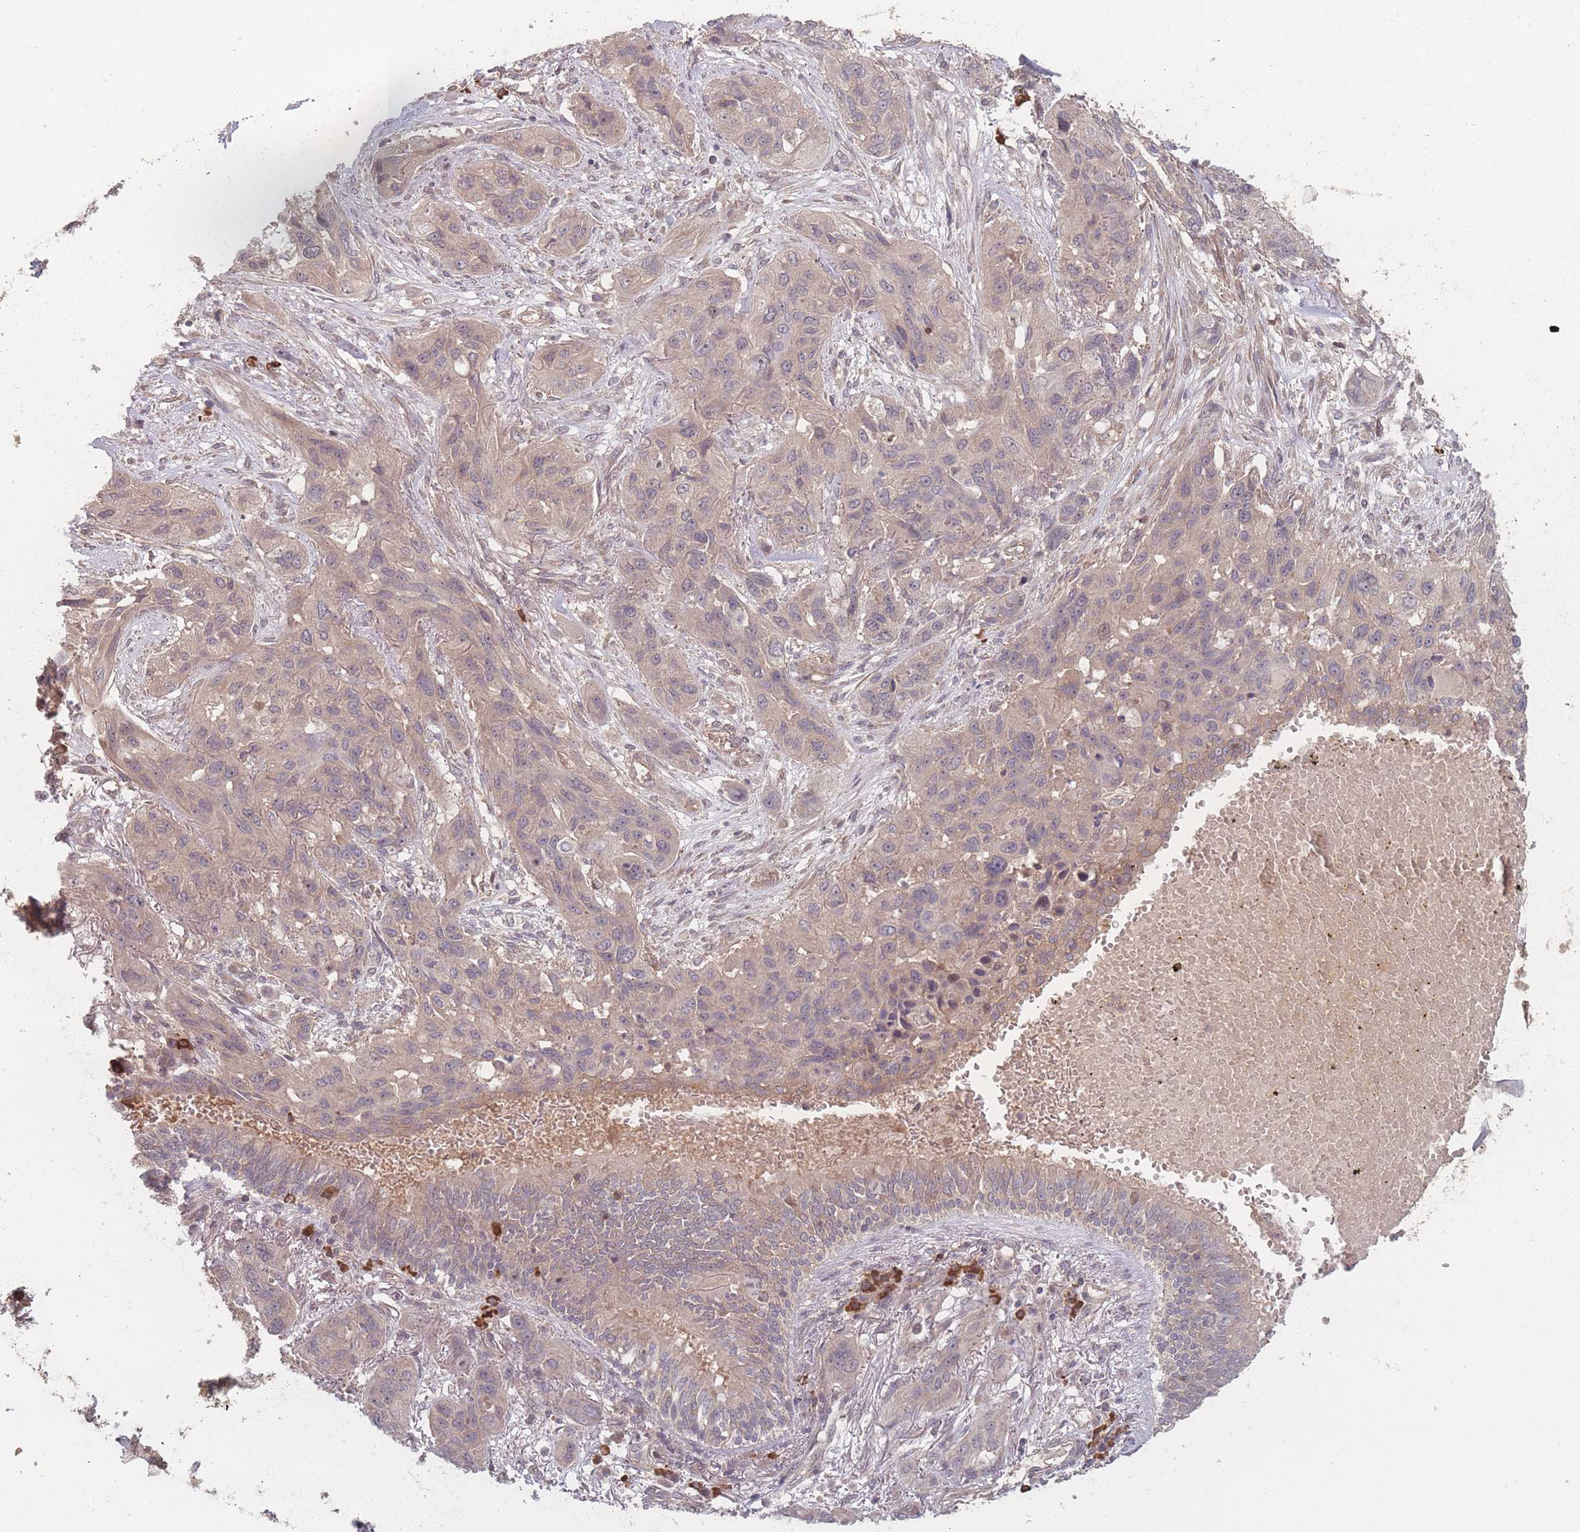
{"staining": {"intensity": "weak", "quantity": "25%-75%", "location": "cytoplasmic/membranous"}, "tissue": "lung cancer", "cell_type": "Tumor cells", "image_type": "cancer", "snomed": [{"axis": "morphology", "description": "Squamous cell carcinoma, NOS"}, {"axis": "topography", "description": "Lung"}], "caption": "Lung cancer (squamous cell carcinoma) was stained to show a protein in brown. There is low levels of weak cytoplasmic/membranous positivity in approximately 25%-75% of tumor cells.", "gene": "HAGH", "patient": {"sex": "female", "age": 70}}